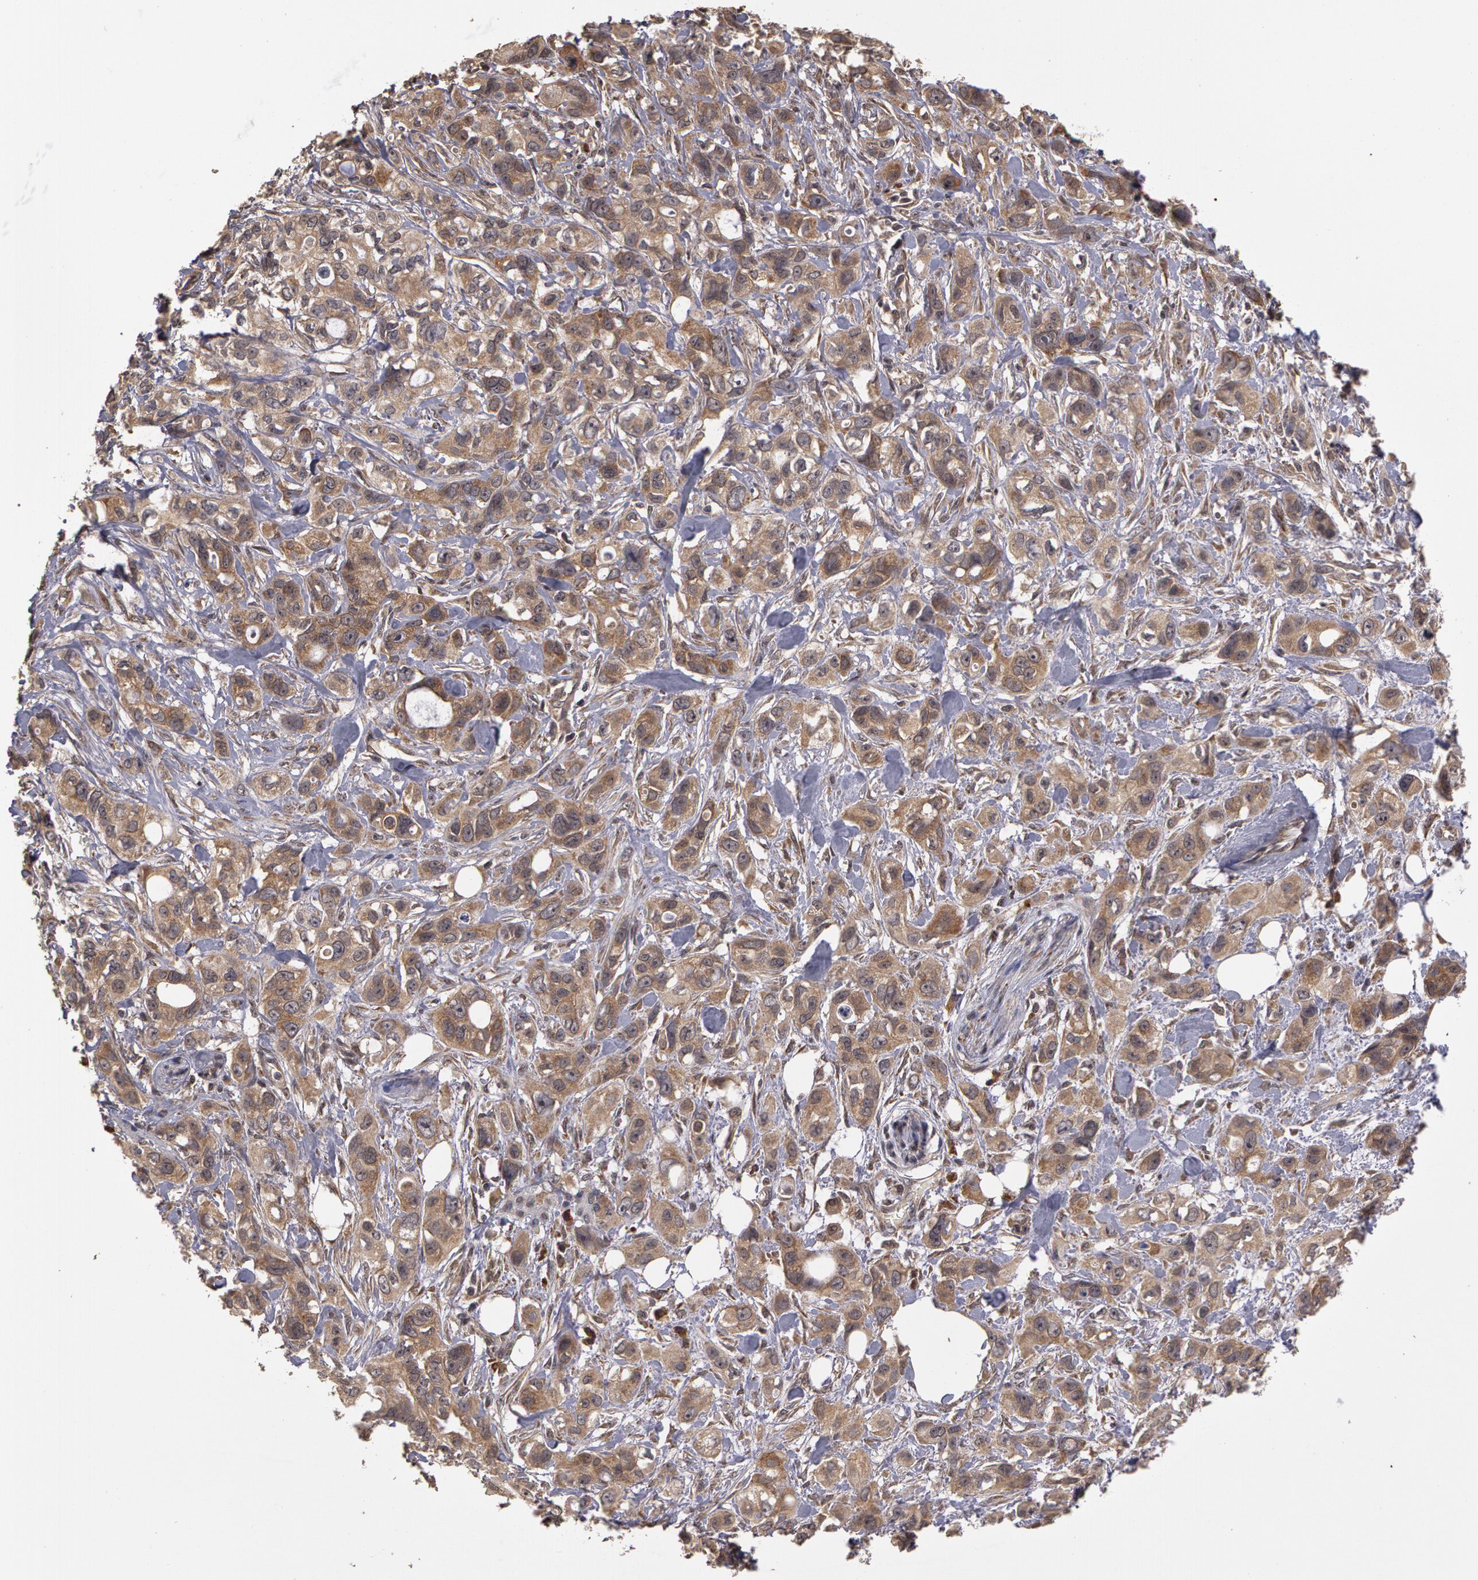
{"staining": {"intensity": "moderate", "quantity": ">75%", "location": "cytoplasmic/membranous"}, "tissue": "stomach cancer", "cell_type": "Tumor cells", "image_type": "cancer", "snomed": [{"axis": "morphology", "description": "Adenocarcinoma, NOS"}, {"axis": "topography", "description": "Stomach, upper"}], "caption": "Immunohistochemistry (IHC) of adenocarcinoma (stomach) reveals medium levels of moderate cytoplasmic/membranous expression in approximately >75% of tumor cells.", "gene": "GLIS1", "patient": {"sex": "male", "age": 47}}